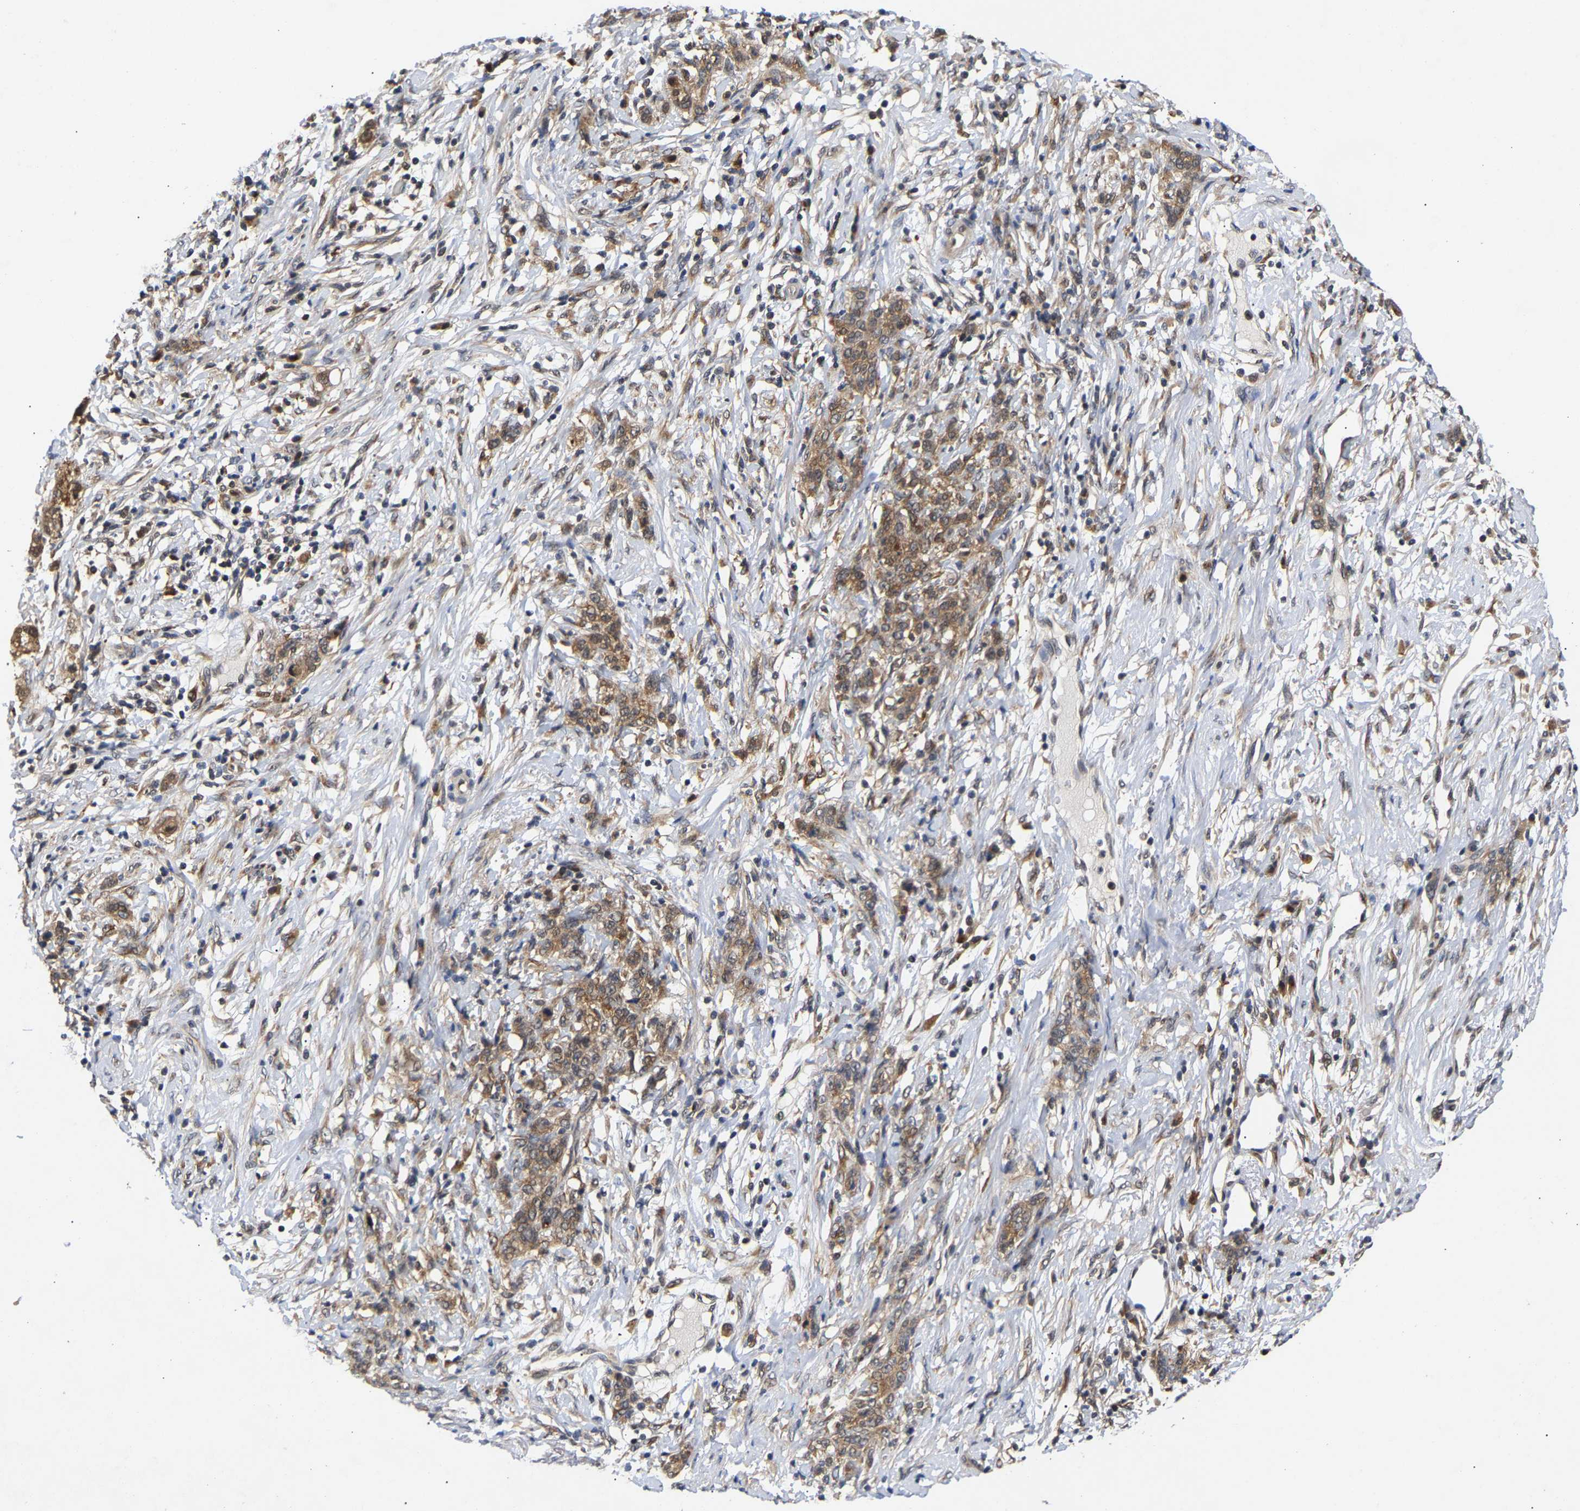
{"staining": {"intensity": "moderate", "quantity": ">75%", "location": "cytoplasmic/membranous"}, "tissue": "stomach cancer", "cell_type": "Tumor cells", "image_type": "cancer", "snomed": [{"axis": "morphology", "description": "Adenocarcinoma, NOS"}, {"axis": "topography", "description": "Stomach, lower"}], "caption": "Immunohistochemistry (DAB) staining of adenocarcinoma (stomach) shows moderate cytoplasmic/membranous protein positivity in approximately >75% of tumor cells. (DAB IHC with brightfield microscopy, high magnification).", "gene": "CLIP2", "patient": {"sex": "male", "age": 88}}